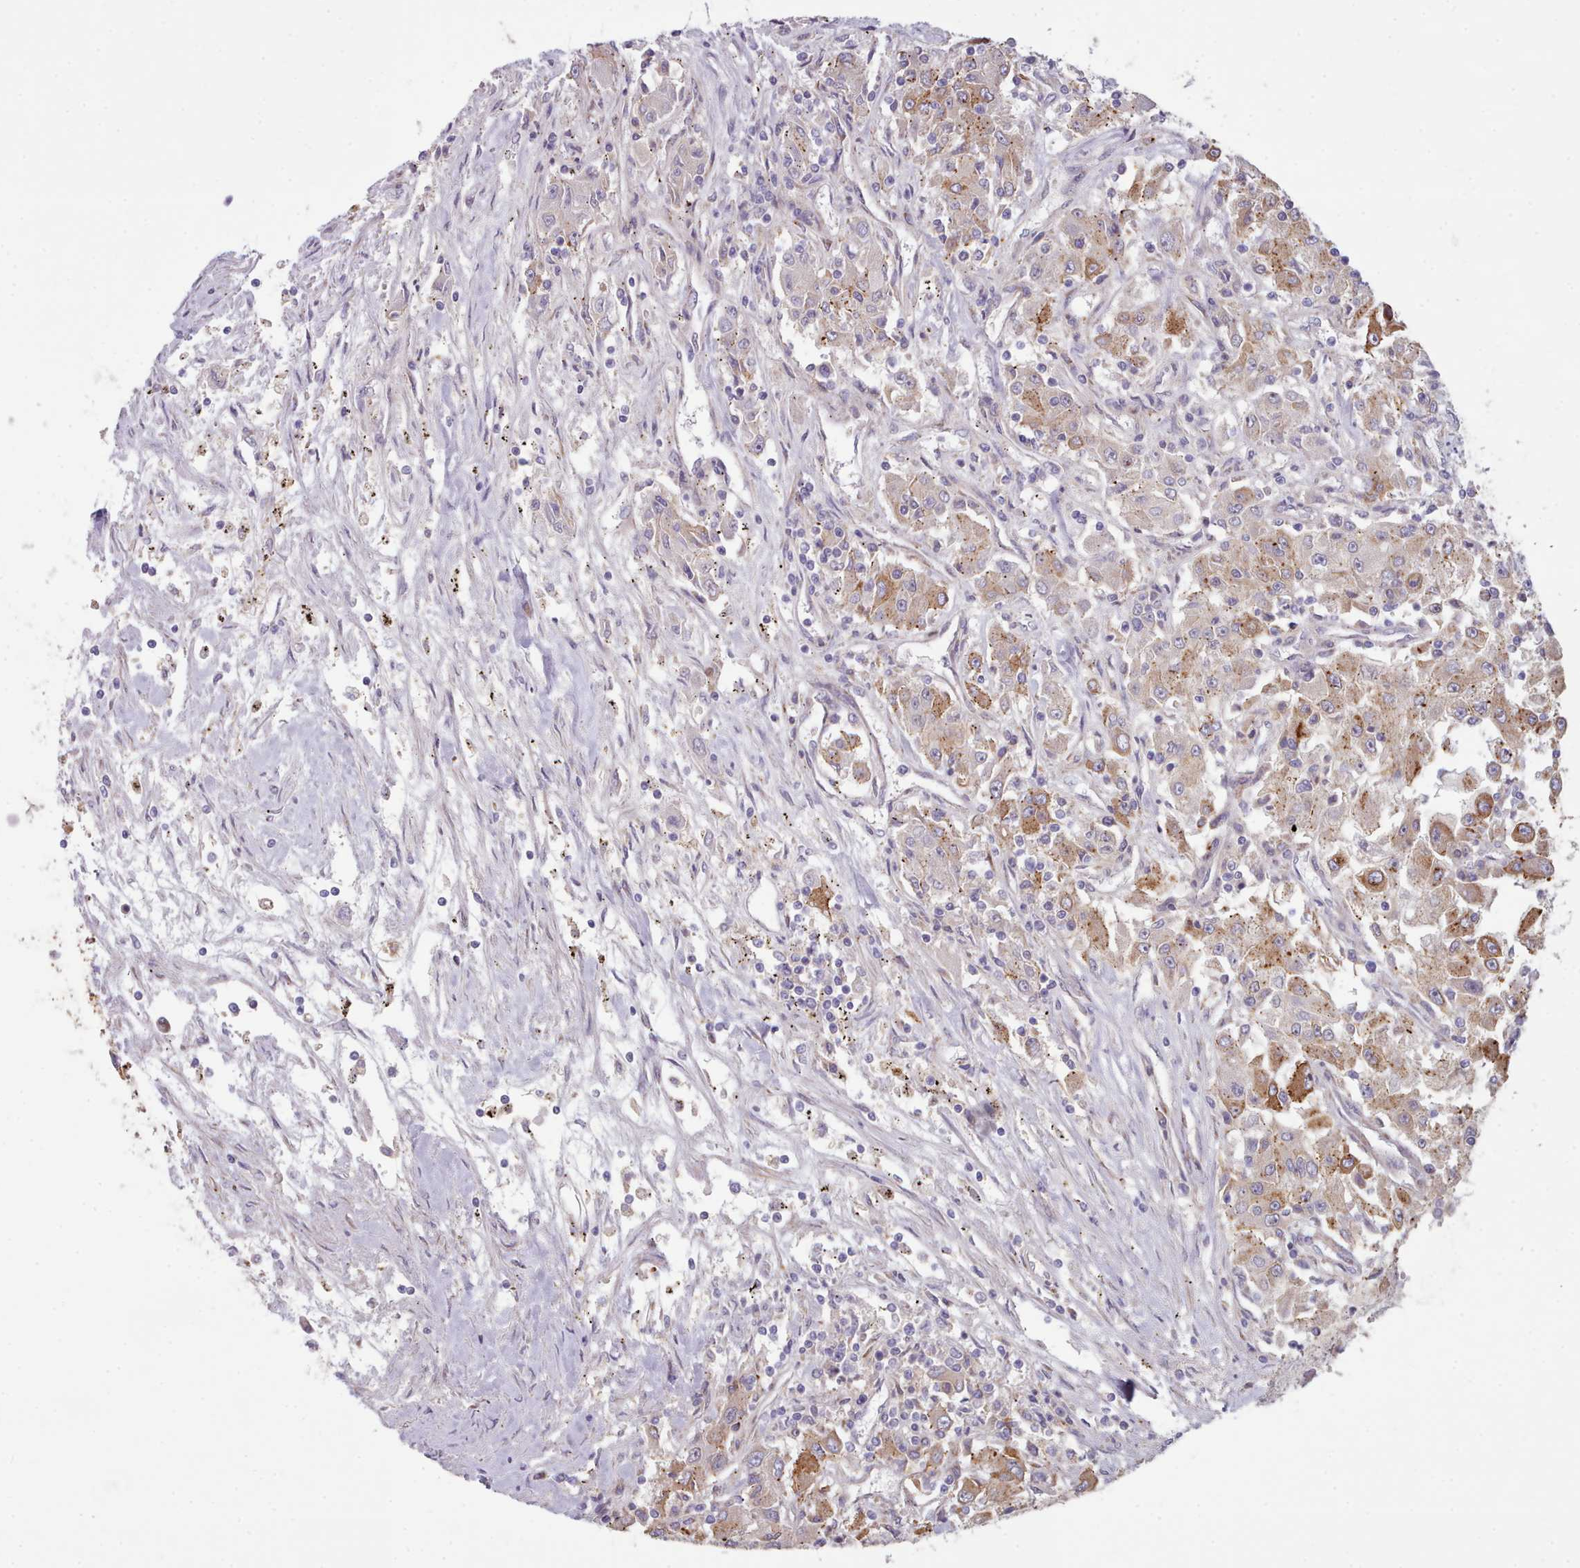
{"staining": {"intensity": "strong", "quantity": "25%-75%", "location": "cytoplasmic/membranous"}, "tissue": "renal cancer", "cell_type": "Tumor cells", "image_type": "cancer", "snomed": [{"axis": "morphology", "description": "Adenocarcinoma, NOS"}, {"axis": "topography", "description": "Kidney"}], "caption": "Renal adenocarcinoma stained for a protein shows strong cytoplasmic/membranous positivity in tumor cells.", "gene": "TRIM26", "patient": {"sex": "female", "age": 67}}